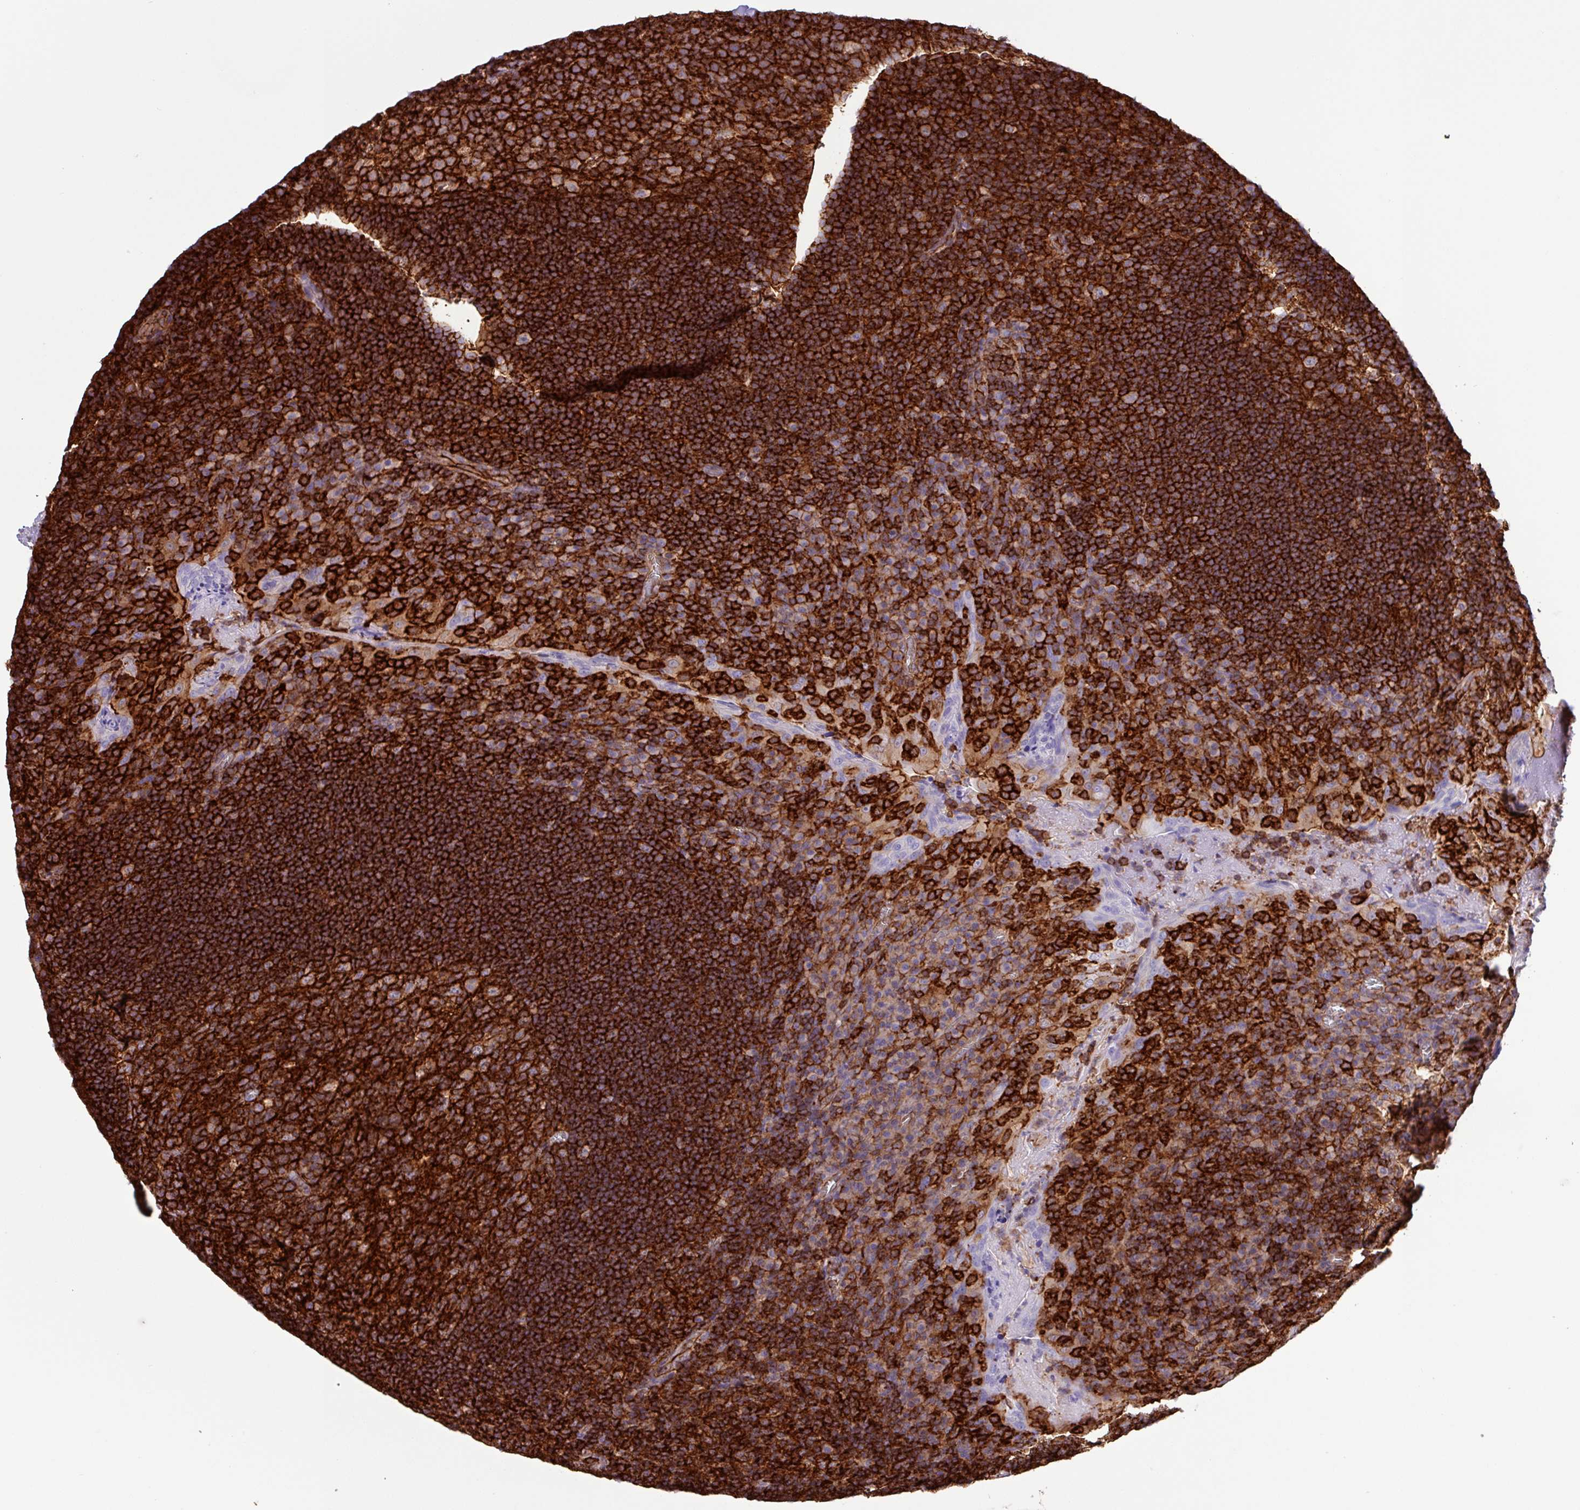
{"staining": {"intensity": "strong", "quantity": ">75%", "location": "cytoplasmic/membranous"}, "tissue": "tonsil", "cell_type": "Germinal center cells", "image_type": "normal", "snomed": [{"axis": "morphology", "description": "Normal tissue, NOS"}, {"axis": "topography", "description": "Tonsil"}], "caption": "Protein analysis of normal tonsil demonstrates strong cytoplasmic/membranous staining in approximately >75% of germinal center cells.", "gene": "PPP1R18", "patient": {"sex": "male", "age": 17}}